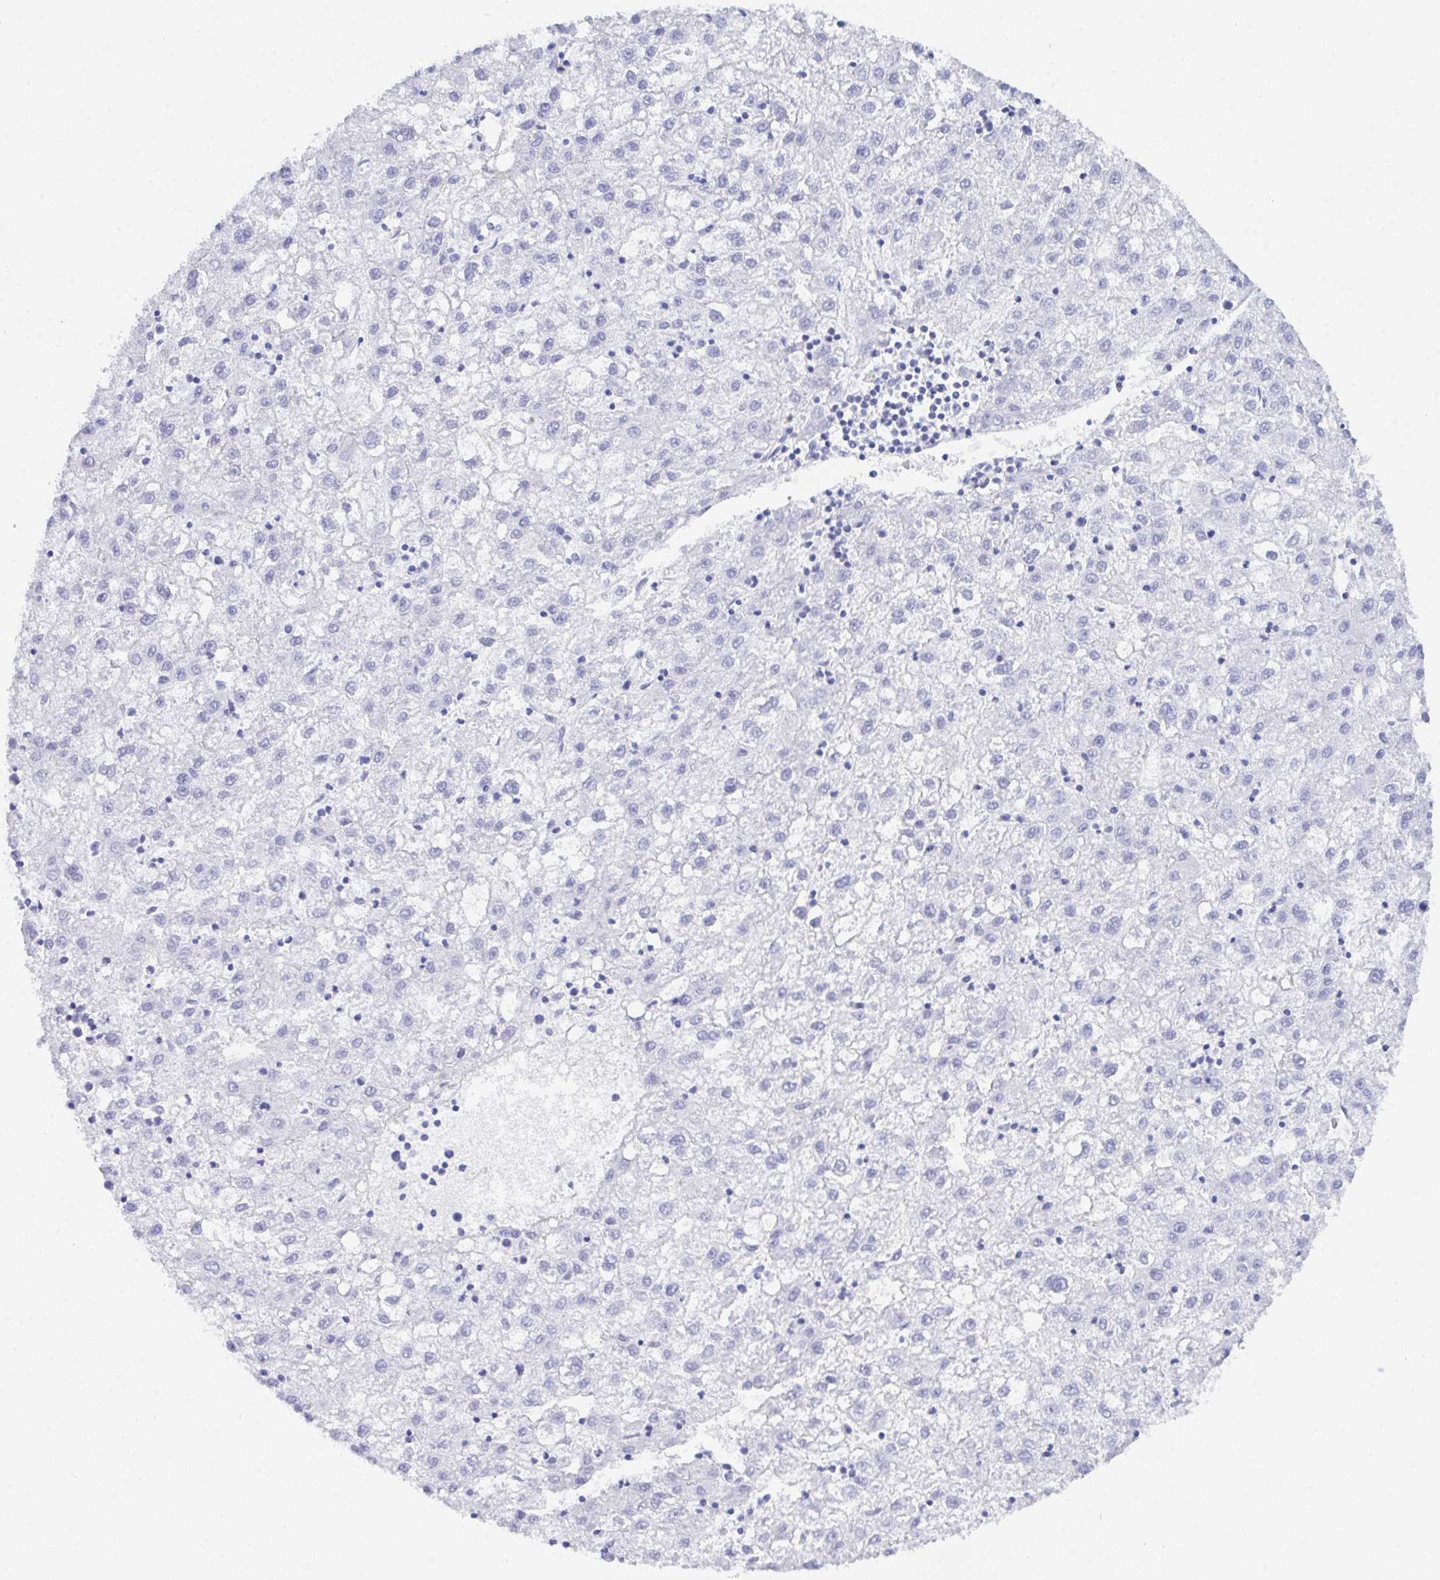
{"staining": {"intensity": "negative", "quantity": "none", "location": "none"}, "tissue": "liver cancer", "cell_type": "Tumor cells", "image_type": "cancer", "snomed": [{"axis": "morphology", "description": "Carcinoma, Hepatocellular, NOS"}, {"axis": "topography", "description": "Liver"}], "caption": "Liver cancer was stained to show a protein in brown. There is no significant positivity in tumor cells.", "gene": "CEP170B", "patient": {"sex": "male", "age": 72}}